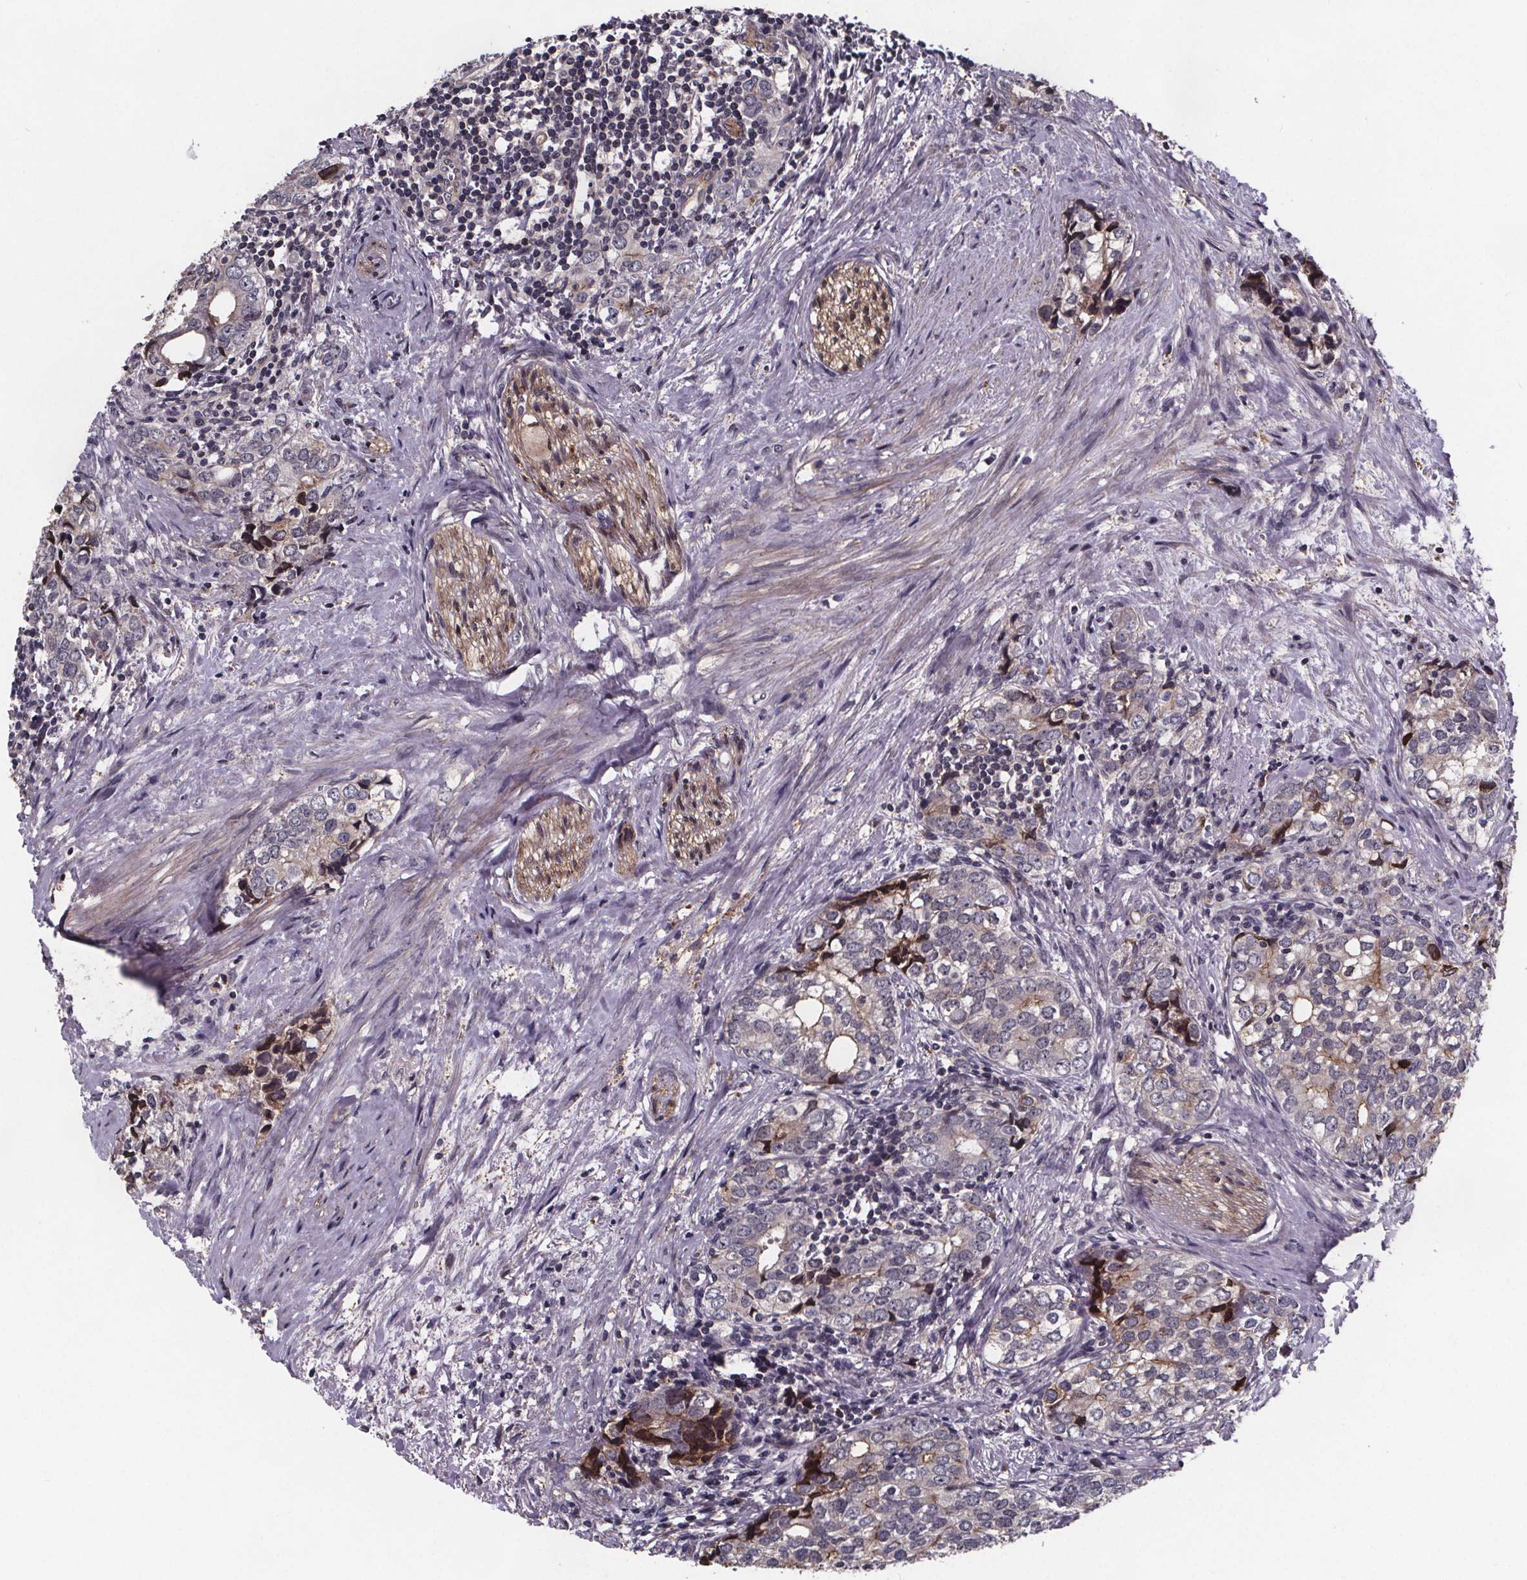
{"staining": {"intensity": "weak", "quantity": "<25%", "location": "cytoplasmic/membranous"}, "tissue": "prostate cancer", "cell_type": "Tumor cells", "image_type": "cancer", "snomed": [{"axis": "morphology", "description": "Adenocarcinoma, NOS"}, {"axis": "topography", "description": "Prostate and seminal vesicle, NOS"}], "caption": "There is no significant expression in tumor cells of adenocarcinoma (prostate).", "gene": "FASTKD3", "patient": {"sex": "male", "age": 63}}